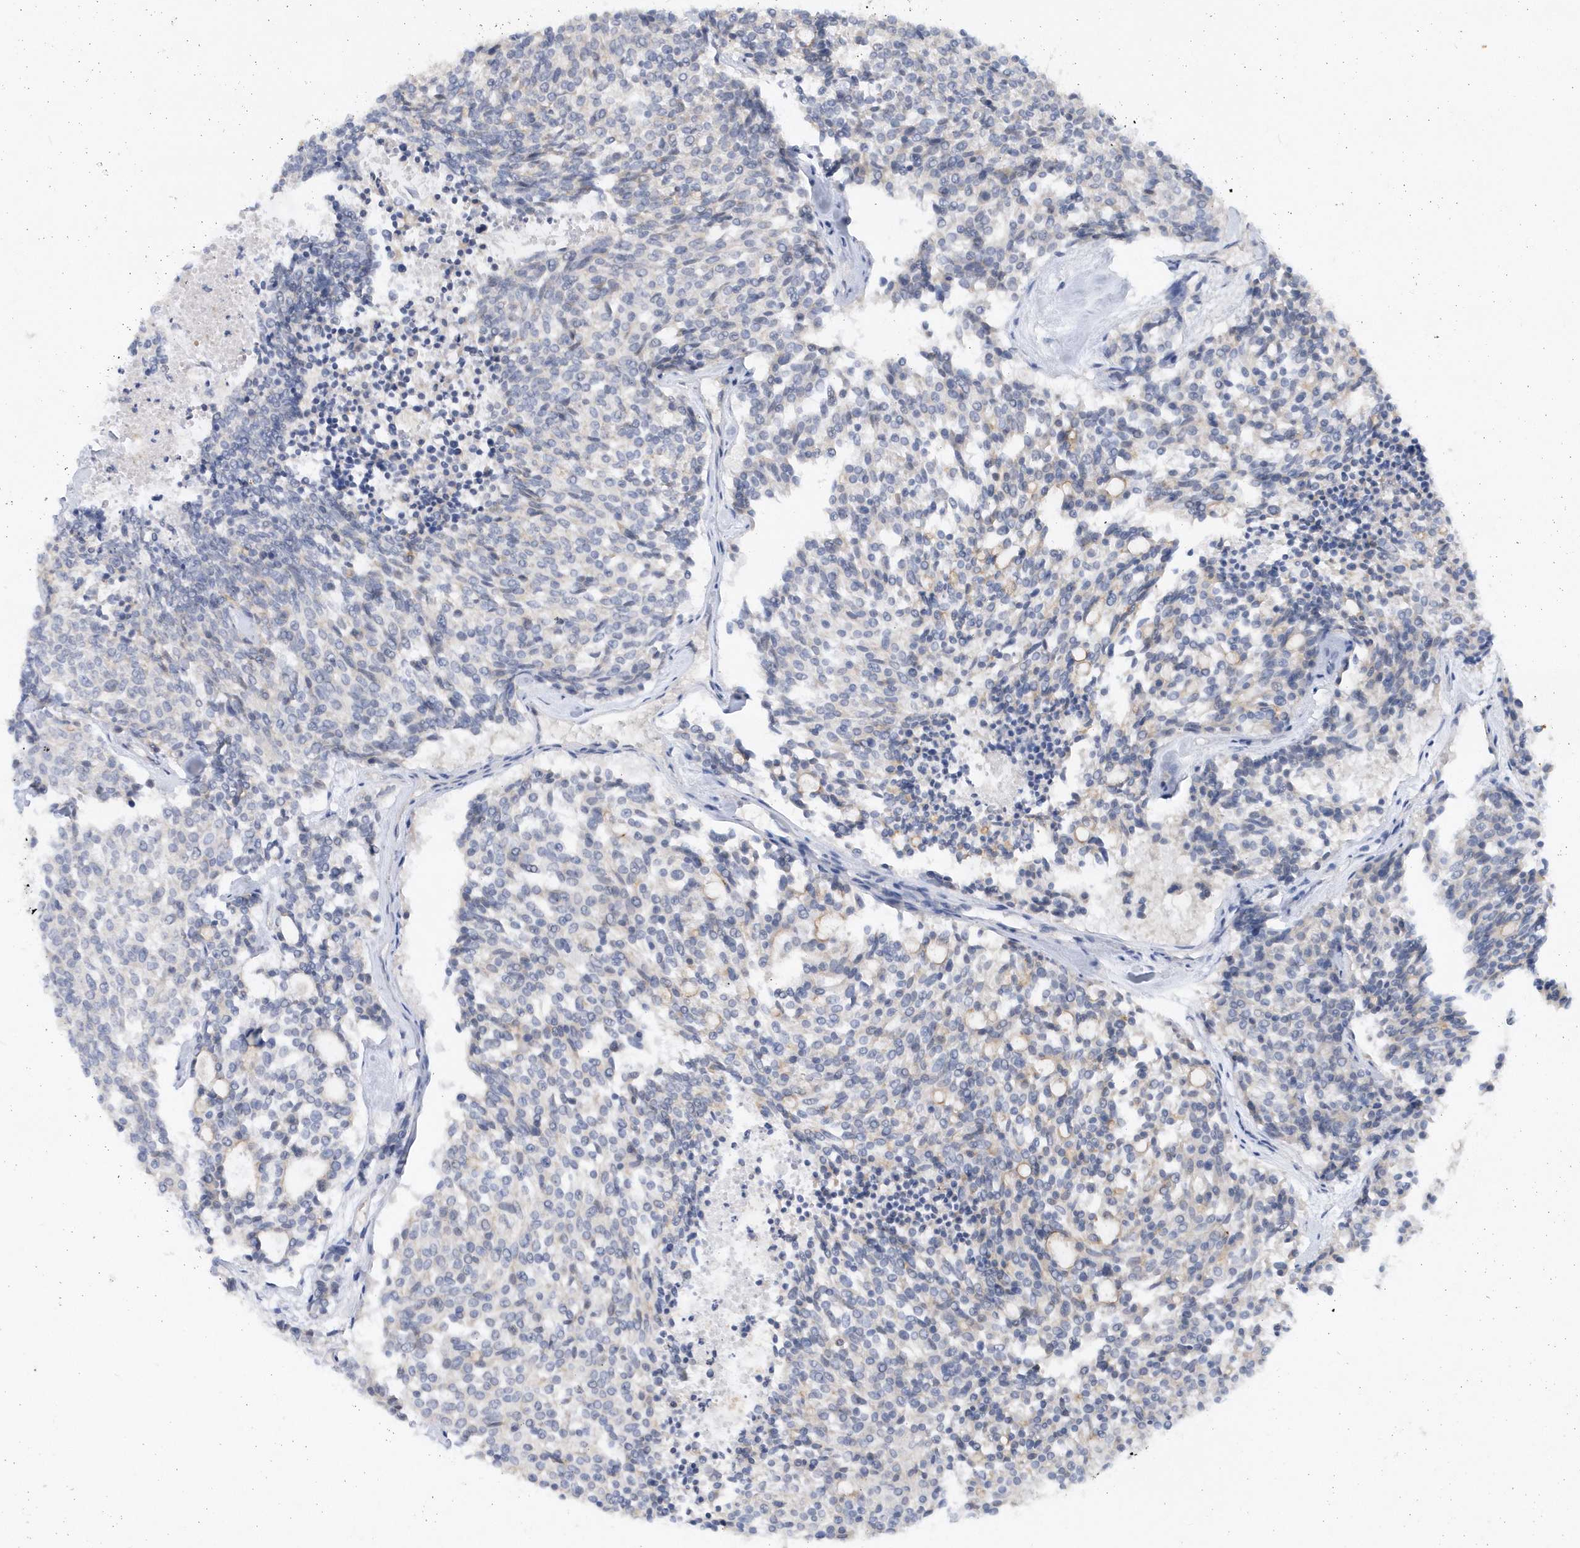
{"staining": {"intensity": "negative", "quantity": "none", "location": "none"}, "tissue": "carcinoid", "cell_type": "Tumor cells", "image_type": "cancer", "snomed": [{"axis": "morphology", "description": "Carcinoid, malignant, NOS"}, {"axis": "topography", "description": "Pancreas"}], "caption": "This is an immunohistochemistry photomicrograph of human carcinoid. There is no expression in tumor cells.", "gene": "RPE", "patient": {"sex": "female", "age": 54}}